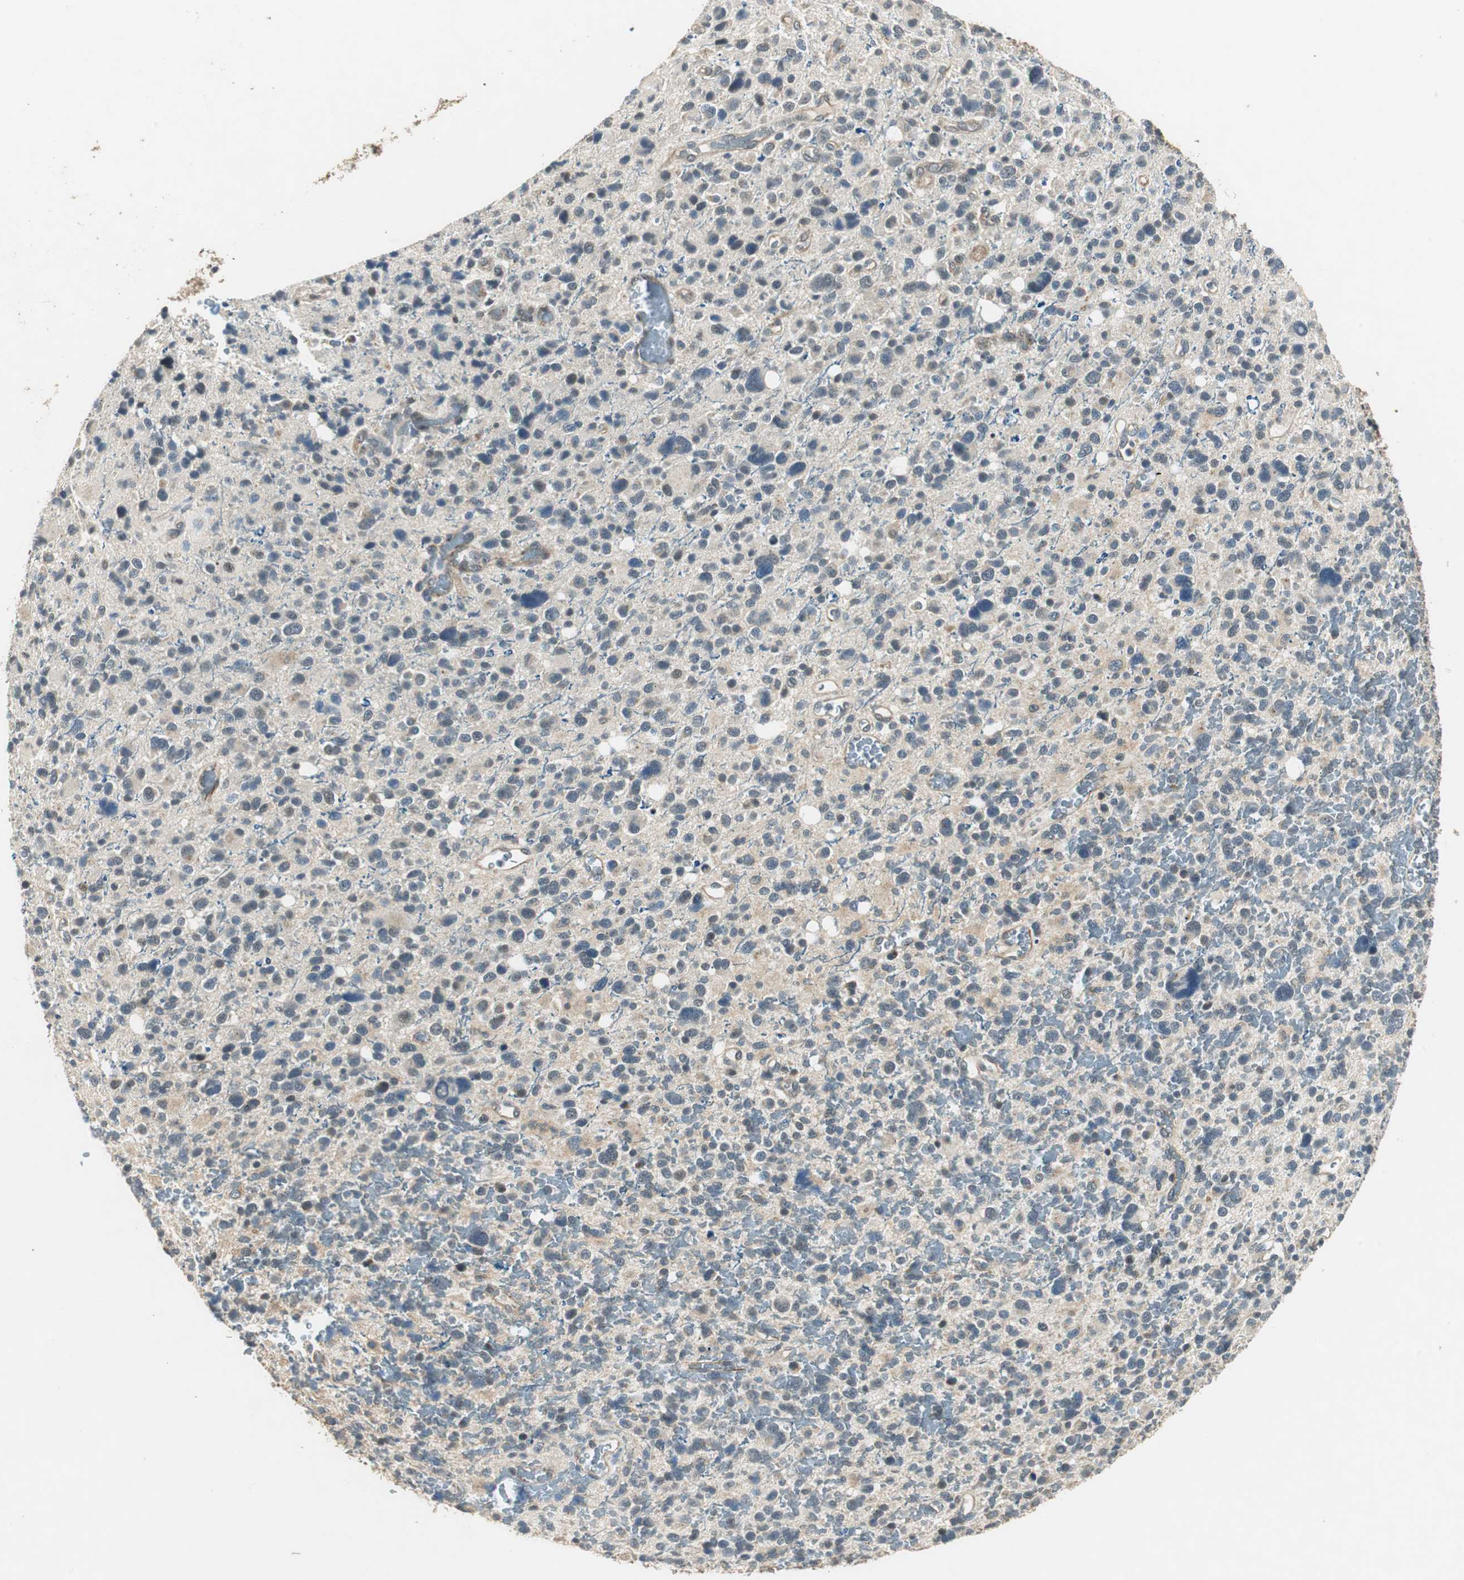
{"staining": {"intensity": "weak", "quantity": "25%-75%", "location": "cytoplasmic/membranous"}, "tissue": "glioma", "cell_type": "Tumor cells", "image_type": "cancer", "snomed": [{"axis": "morphology", "description": "Glioma, malignant, High grade"}, {"axis": "topography", "description": "Brain"}], "caption": "Immunohistochemistry (IHC) (DAB (3,3'-diaminobenzidine)) staining of malignant high-grade glioma demonstrates weak cytoplasmic/membranous protein staining in approximately 25%-75% of tumor cells. Nuclei are stained in blue.", "gene": "PSMB4", "patient": {"sex": "male", "age": 48}}